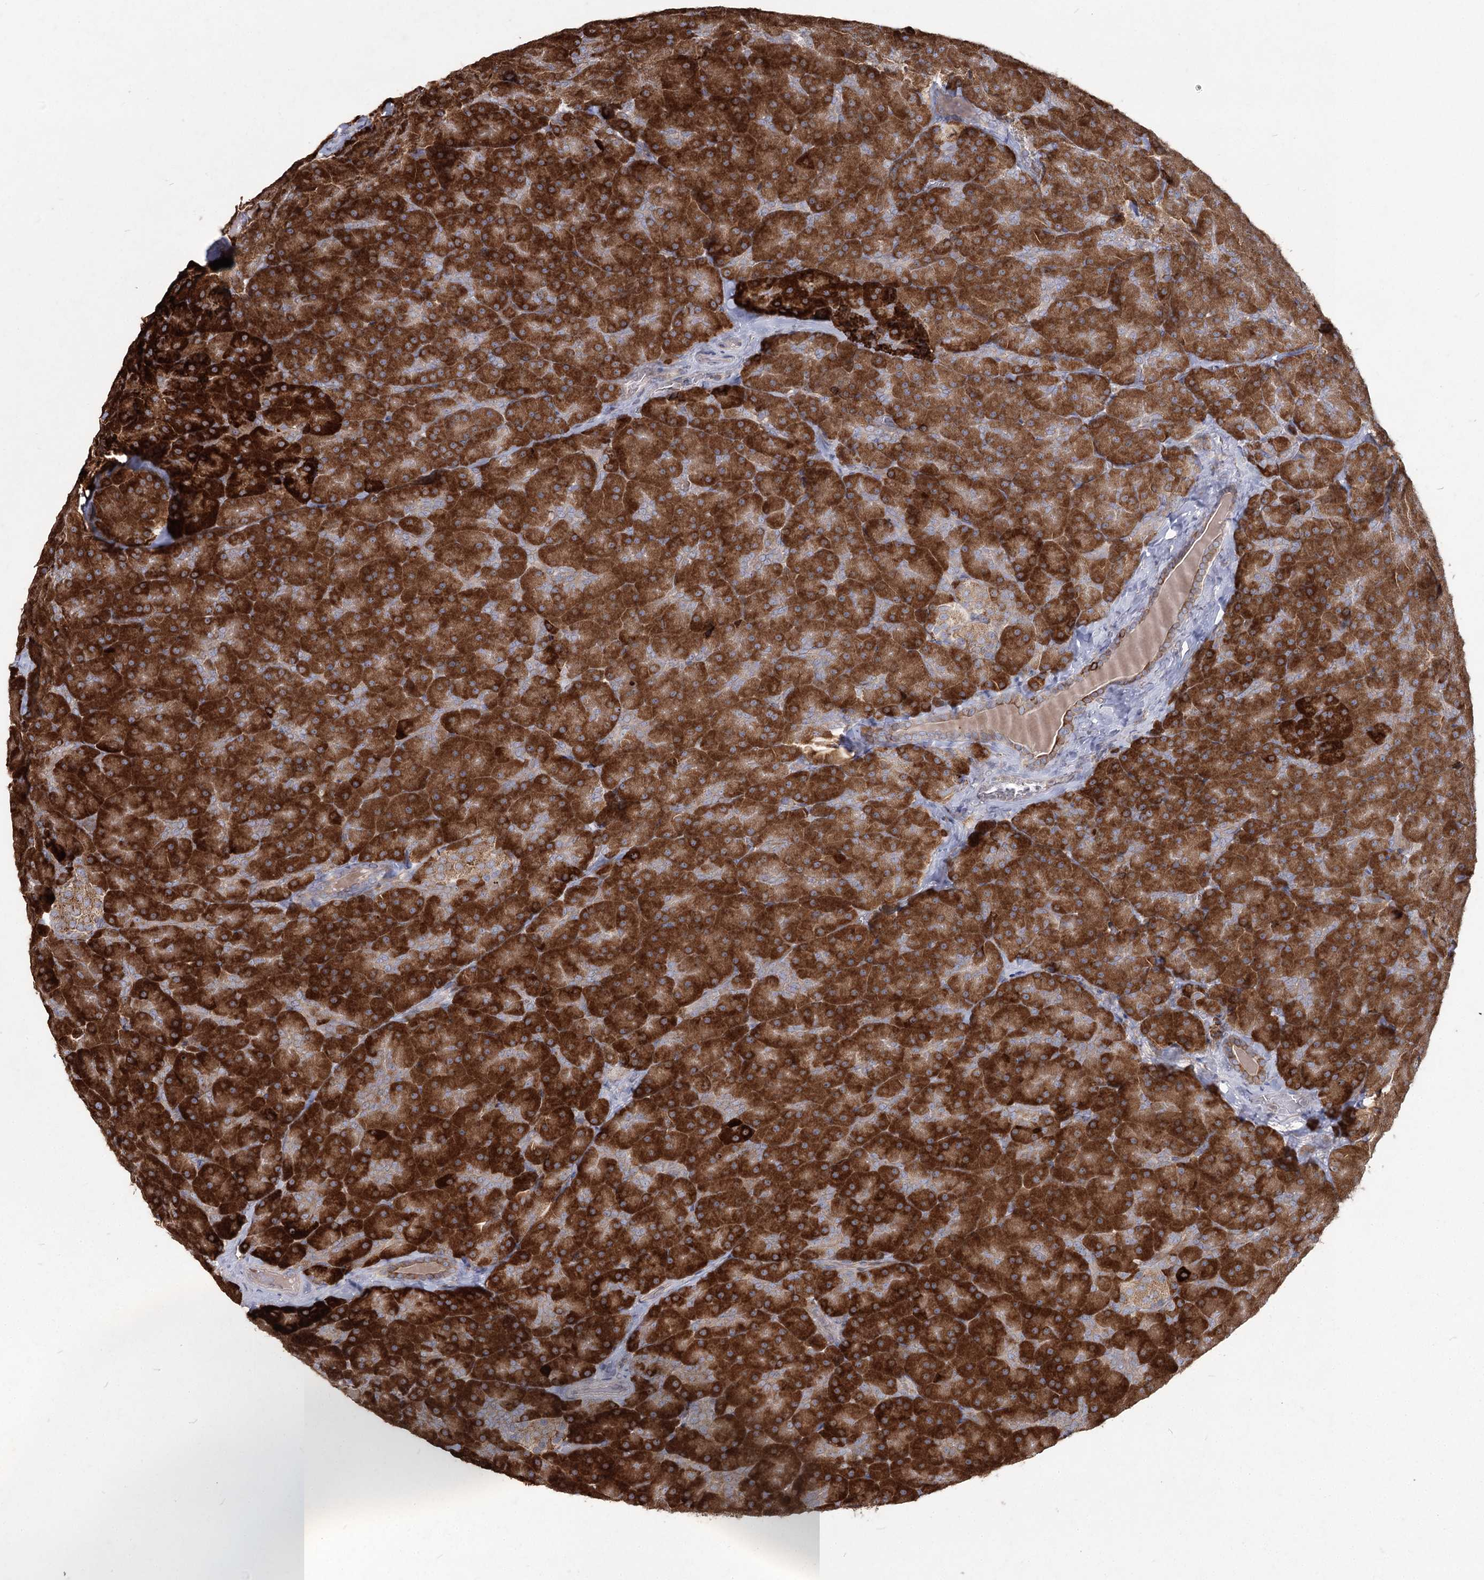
{"staining": {"intensity": "strong", "quantity": ">75%", "location": "cytoplasmic/membranous"}, "tissue": "pancreas", "cell_type": "Exocrine glandular cells", "image_type": "normal", "snomed": [{"axis": "morphology", "description": "Normal tissue, NOS"}, {"axis": "topography", "description": "Pancreas"}], "caption": "Immunohistochemistry (IHC) photomicrograph of normal pancreas stained for a protein (brown), which displays high levels of strong cytoplasmic/membranous expression in approximately >75% of exocrine glandular cells.", "gene": "NHLRC2", "patient": {"sex": "male", "age": 36}}